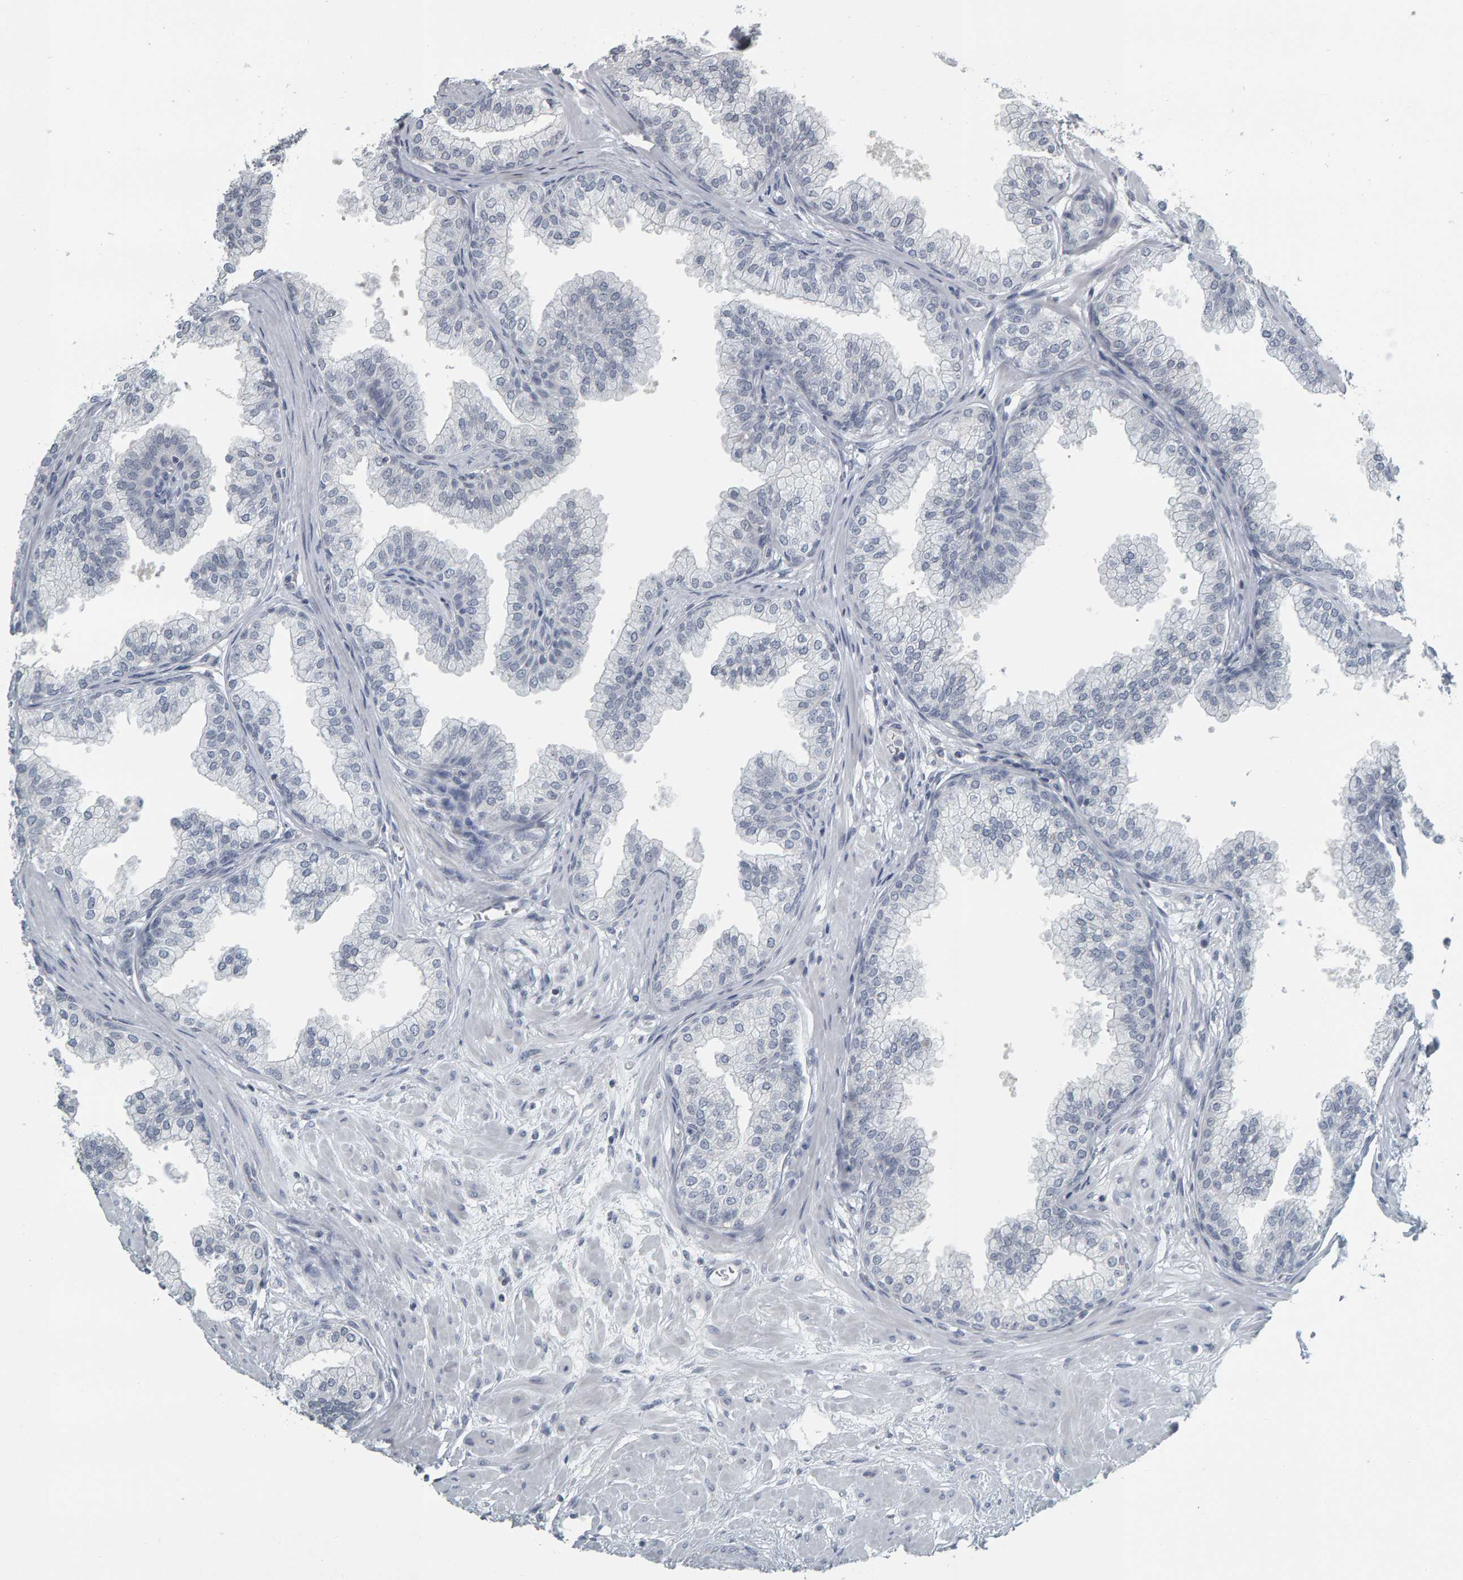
{"staining": {"intensity": "negative", "quantity": "none", "location": "none"}, "tissue": "prostate", "cell_type": "Glandular cells", "image_type": "normal", "snomed": [{"axis": "morphology", "description": "Normal tissue, NOS"}, {"axis": "morphology", "description": "Urothelial carcinoma, Low grade"}, {"axis": "topography", "description": "Urinary bladder"}, {"axis": "topography", "description": "Prostate"}], "caption": "Immunohistochemistry (IHC) micrograph of benign human prostate stained for a protein (brown), which demonstrates no expression in glandular cells.", "gene": "PYY", "patient": {"sex": "male", "age": 60}}